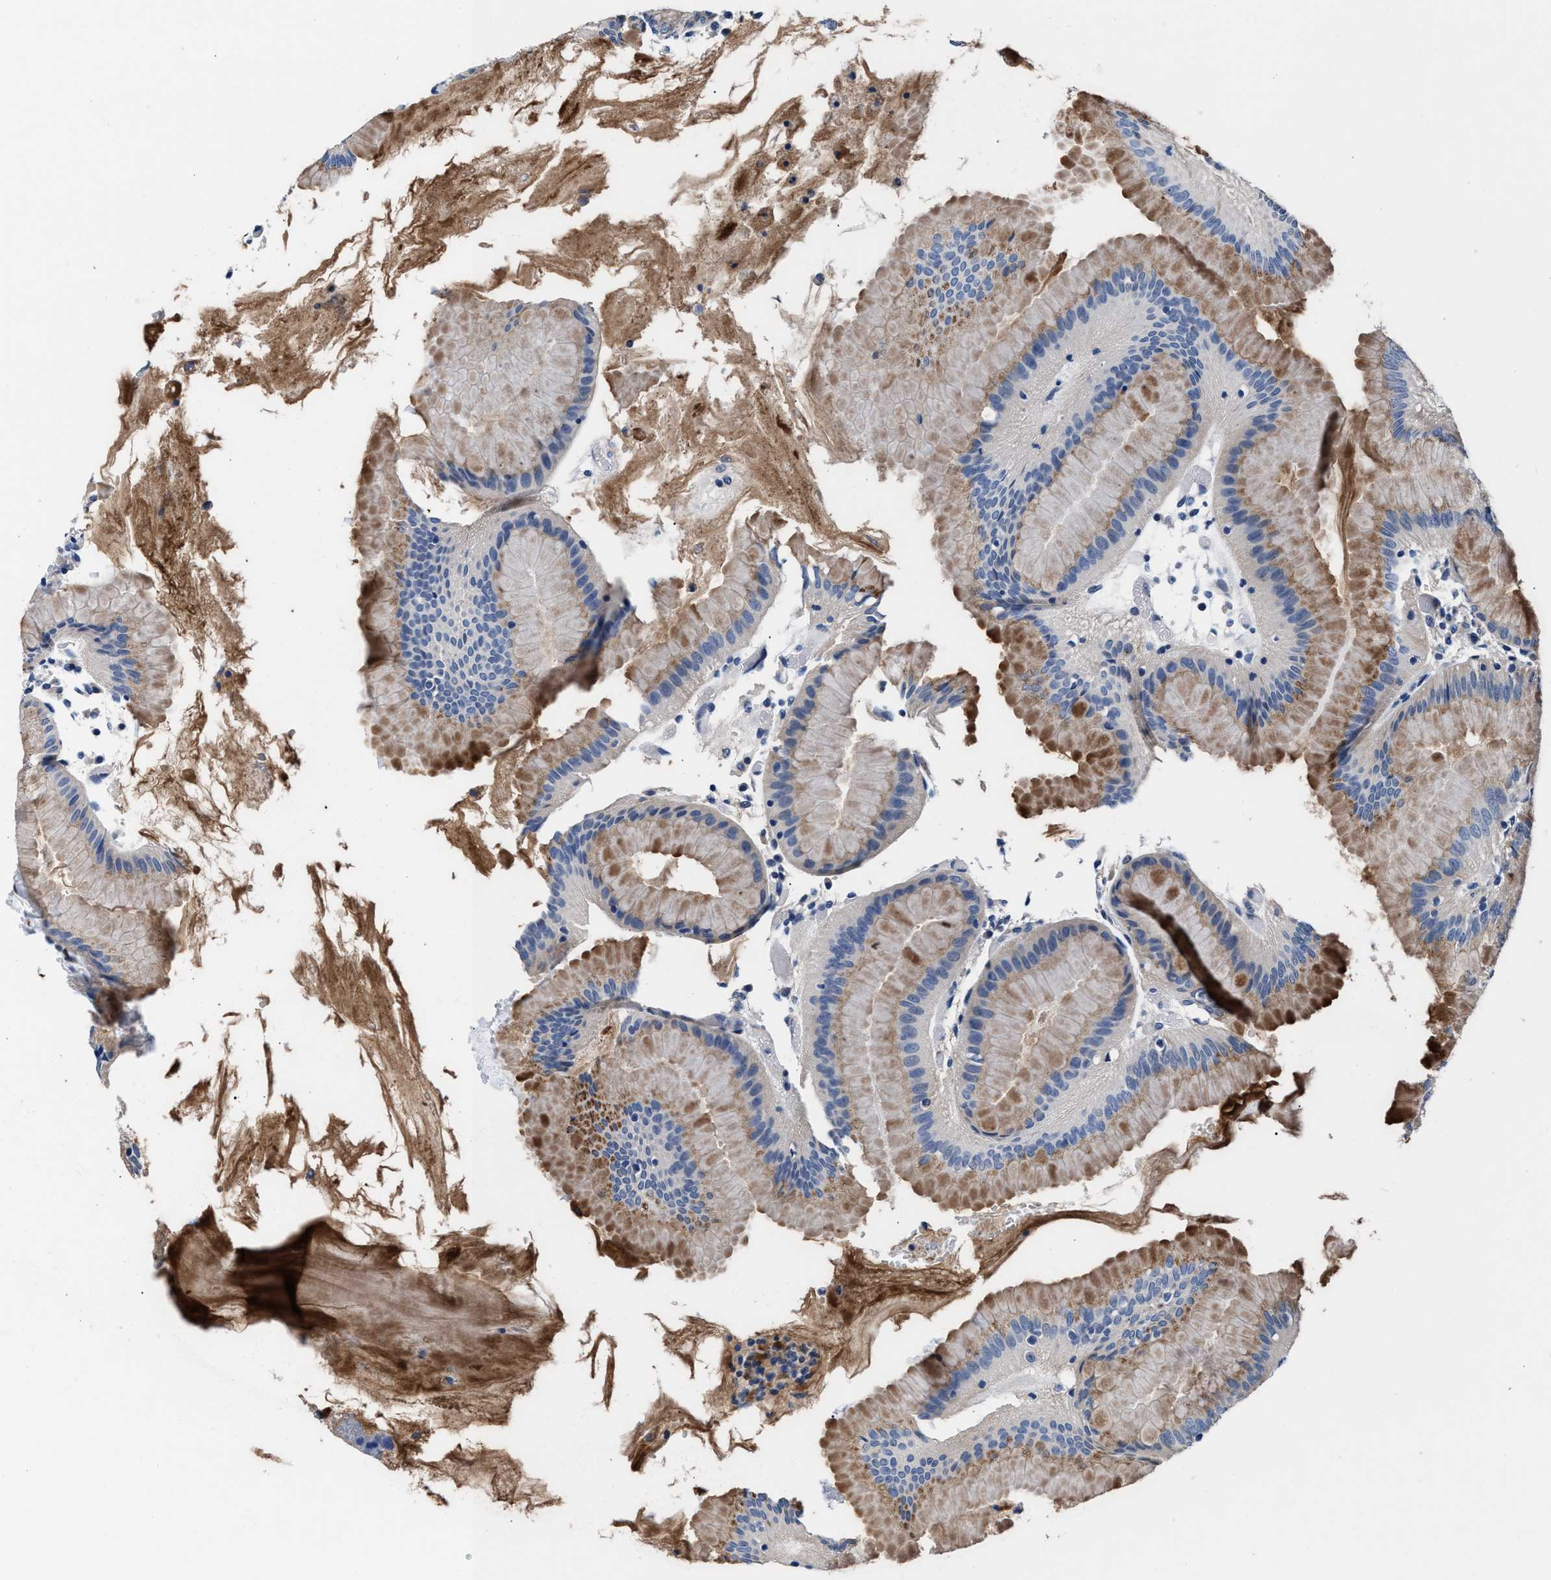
{"staining": {"intensity": "weak", "quantity": "25%-75%", "location": "cytoplasmic/membranous"}, "tissue": "stomach", "cell_type": "Glandular cells", "image_type": "normal", "snomed": [{"axis": "morphology", "description": "Normal tissue, NOS"}, {"axis": "topography", "description": "Stomach"}, {"axis": "topography", "description": "Stomach, lower"}], "caption": "Immunohistochemistry (IHC) image of benign stomach: human stomach stained using immunohistochemistry displays low levels of weak protein expression localized specifically in the cytoplasmic/membranous of glandular cells, appearing as a cytoplasmic/membranous brown color.", "gene": "GSTM1", "patient": {"sex": "female", "age": 75}}